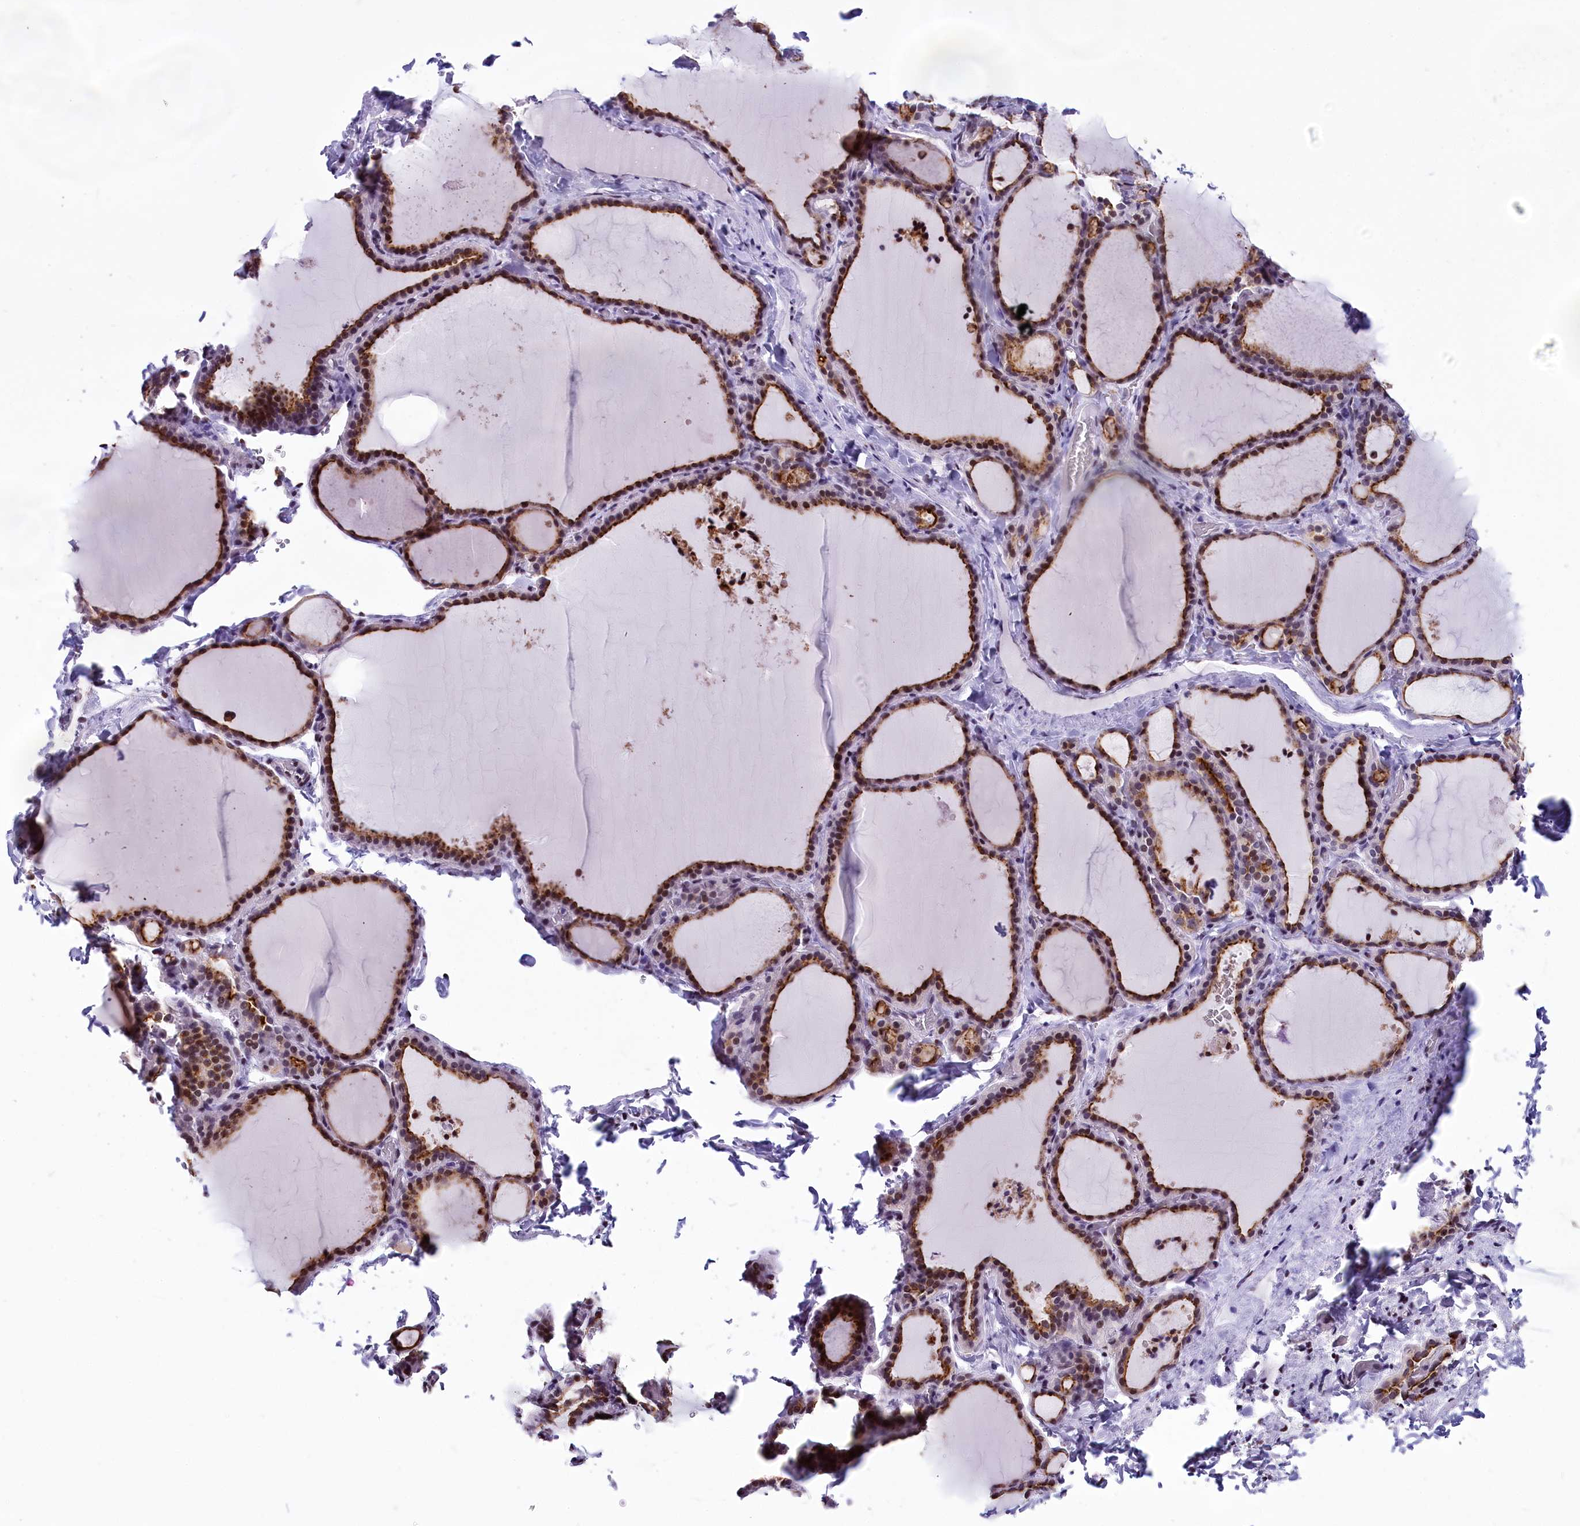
{"staining": {"intensity": "strong", "quantity": ">75%", "location": "cytoplasmic/membranous,nuclear"}, "tissue": "thyroid gland", "cell_type": "Glandular cells", "image_type": "normal", "snomed": [{"axis": "morphology", "description": "Normal tissue, NOS"}, {"axis": "topography", "description": "Thyroid gland"}], "caption": "Immunohistochemistry (IHC) histopathology image of benign thyroid gland: human thyroid gland stained using immunohistochemistry (IHC) displays high levels of strong protein expression localized specifically in the cytoplasmic/membranous,nuclear of glandular cells, appearing as a cytoplasmic/membranous,nuclear brown color.", "gene": "SPIRE2", "patient": {"sex": "female", "age": 22}}